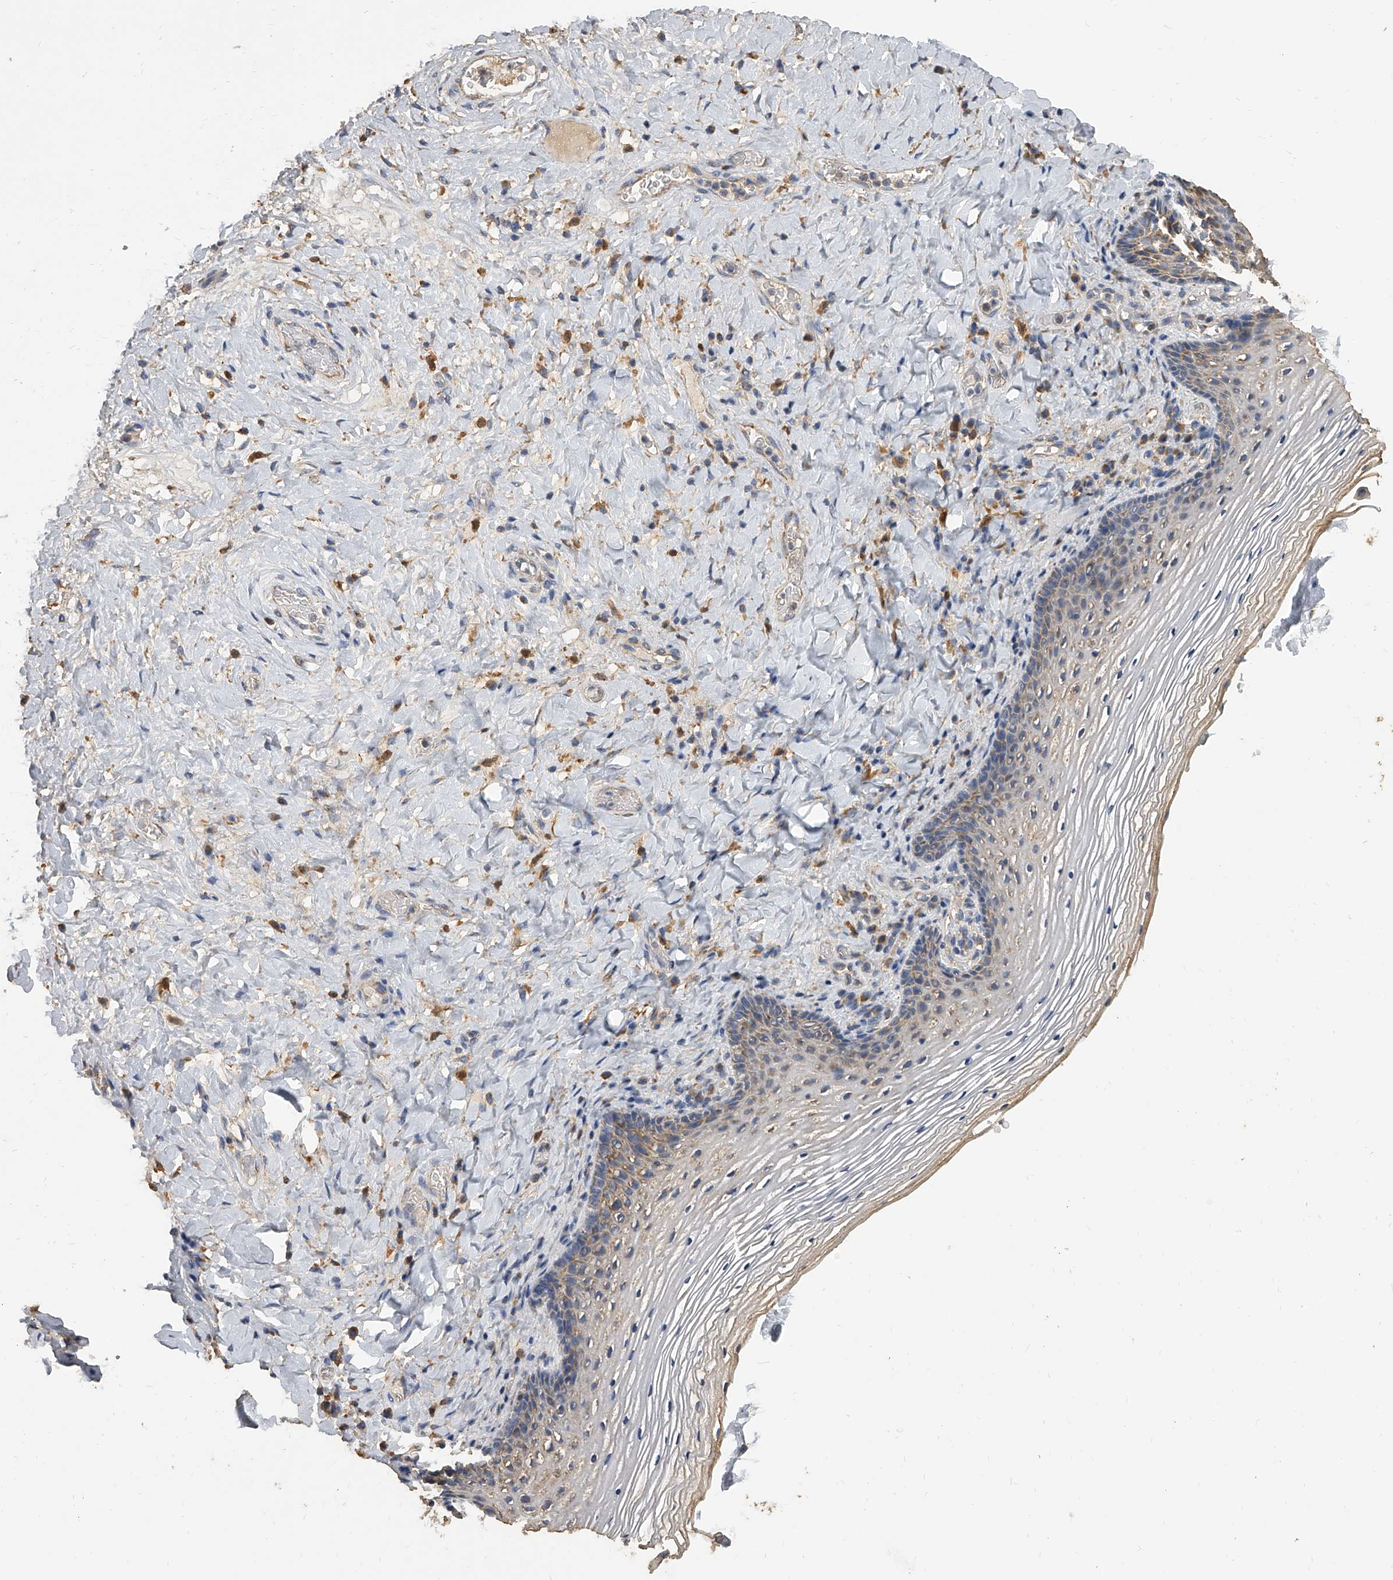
{"staining": {"intensity": "moderate", "quantity": "25%-75%", "location": "cytoplasmic/membranous"}, "tissue": "vagina", "cell_type": "Squamous epithelial cells", "image_type": "normal", "snomed": [{"axis": "morphology", "description": "Normal tissue, NOS"}, {"axis": "topography", "description": "Vagina"}], "caption": "Normal vagina shows moderate cytoplasmic/membranous staining in about 25%-75% of squamous epithelial cells (Brightfield microscopy of DAB IHC at high magnification)..", "gene": "MRPL28", "patient": {"sex": "female", "age": 60}}